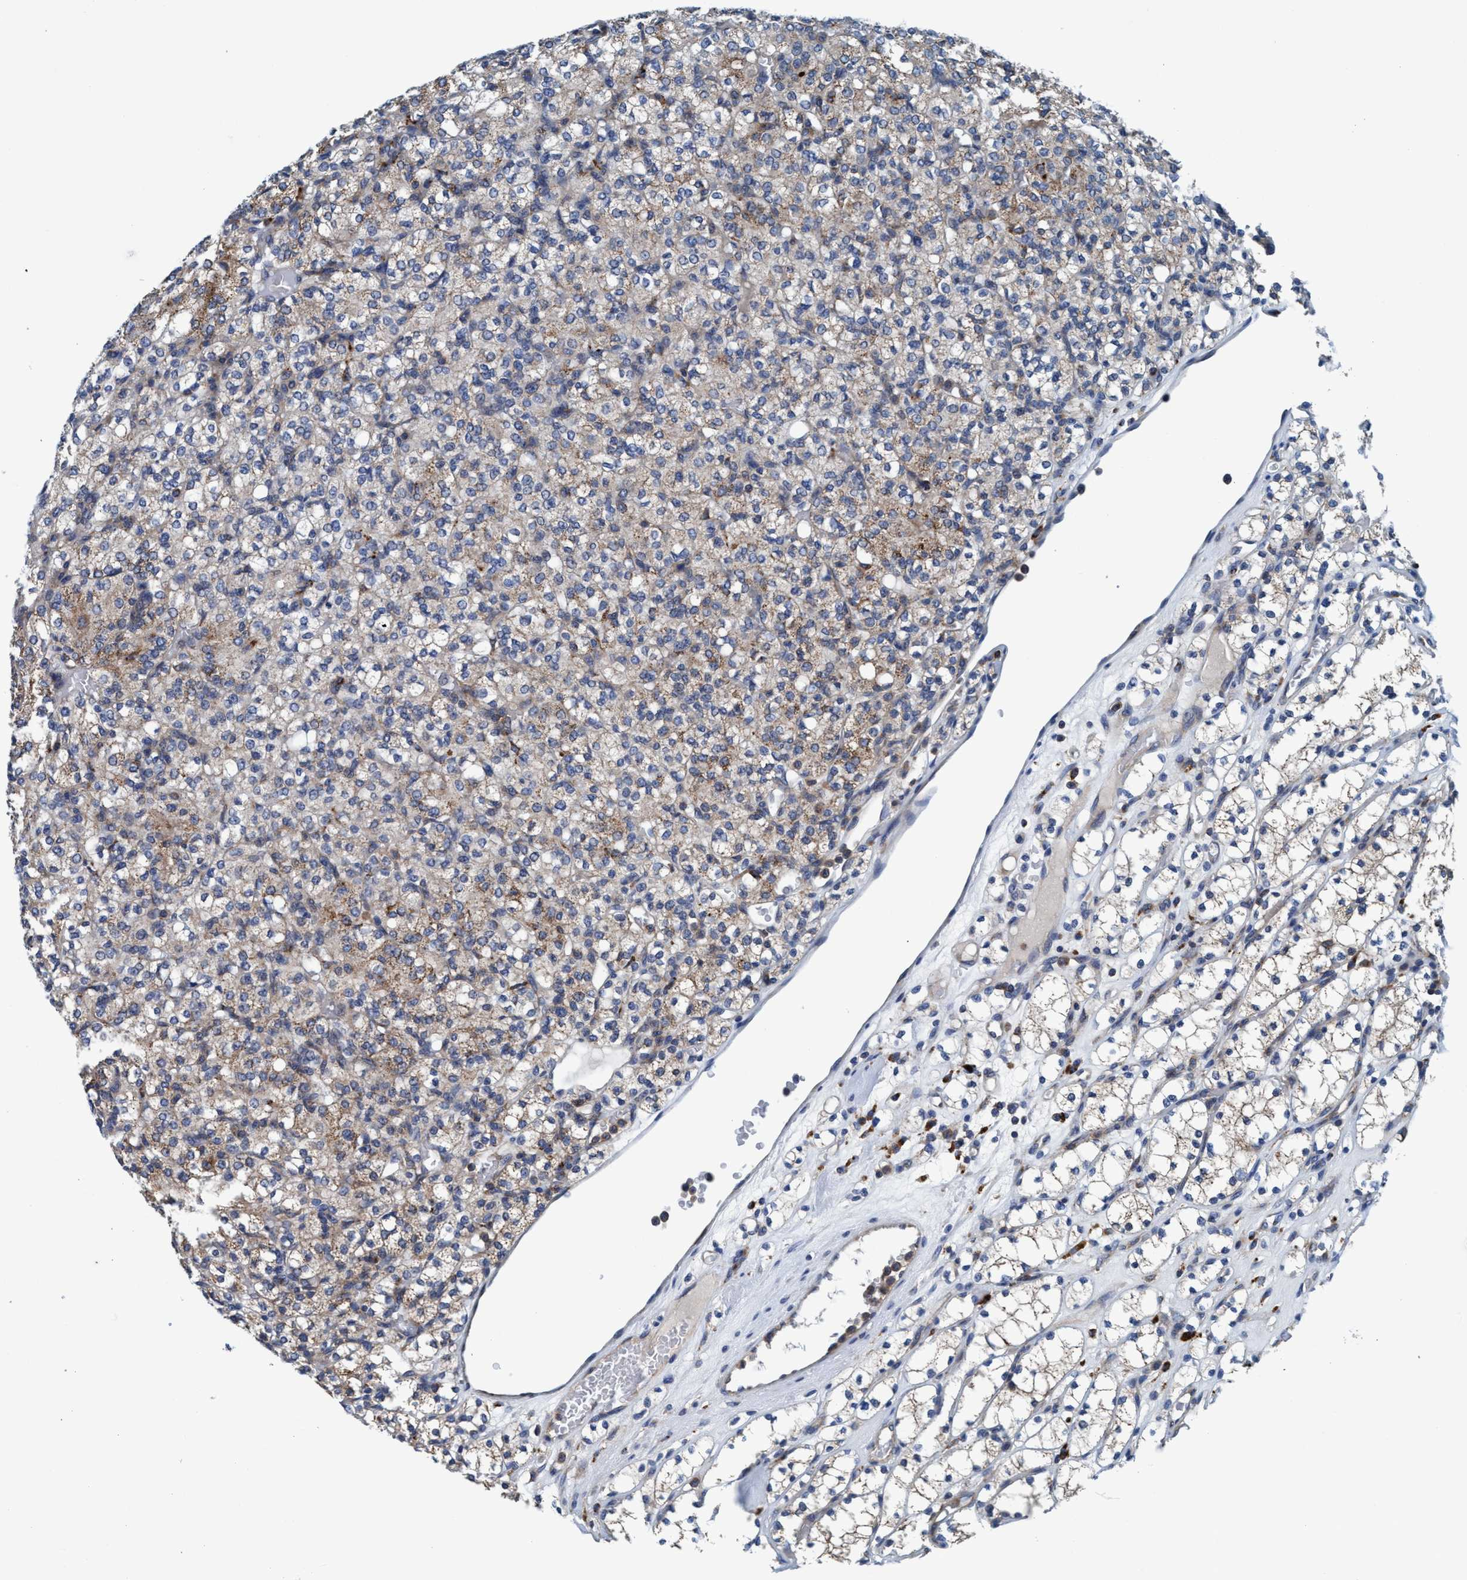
{"staining": {"intensity": "weak", "quantity": "<25%", "location": "cytoplasmic/membranous"}, "tissue": "renal cancer", "cell_type": "Tumor cells", "image_type": "cancer", "snomed": [{"axis": "morphology", "description": "Adenocarcinoma, NOS"}, {"axis": "topography", "description": "Kidney"}], "caption": "Histopathology image shows no protein staining in tumor cells of renal cancer (adenocarcinoma) tissue.", "gene": "ENDOG", "patient": {"sex": "male", "age": 77}}